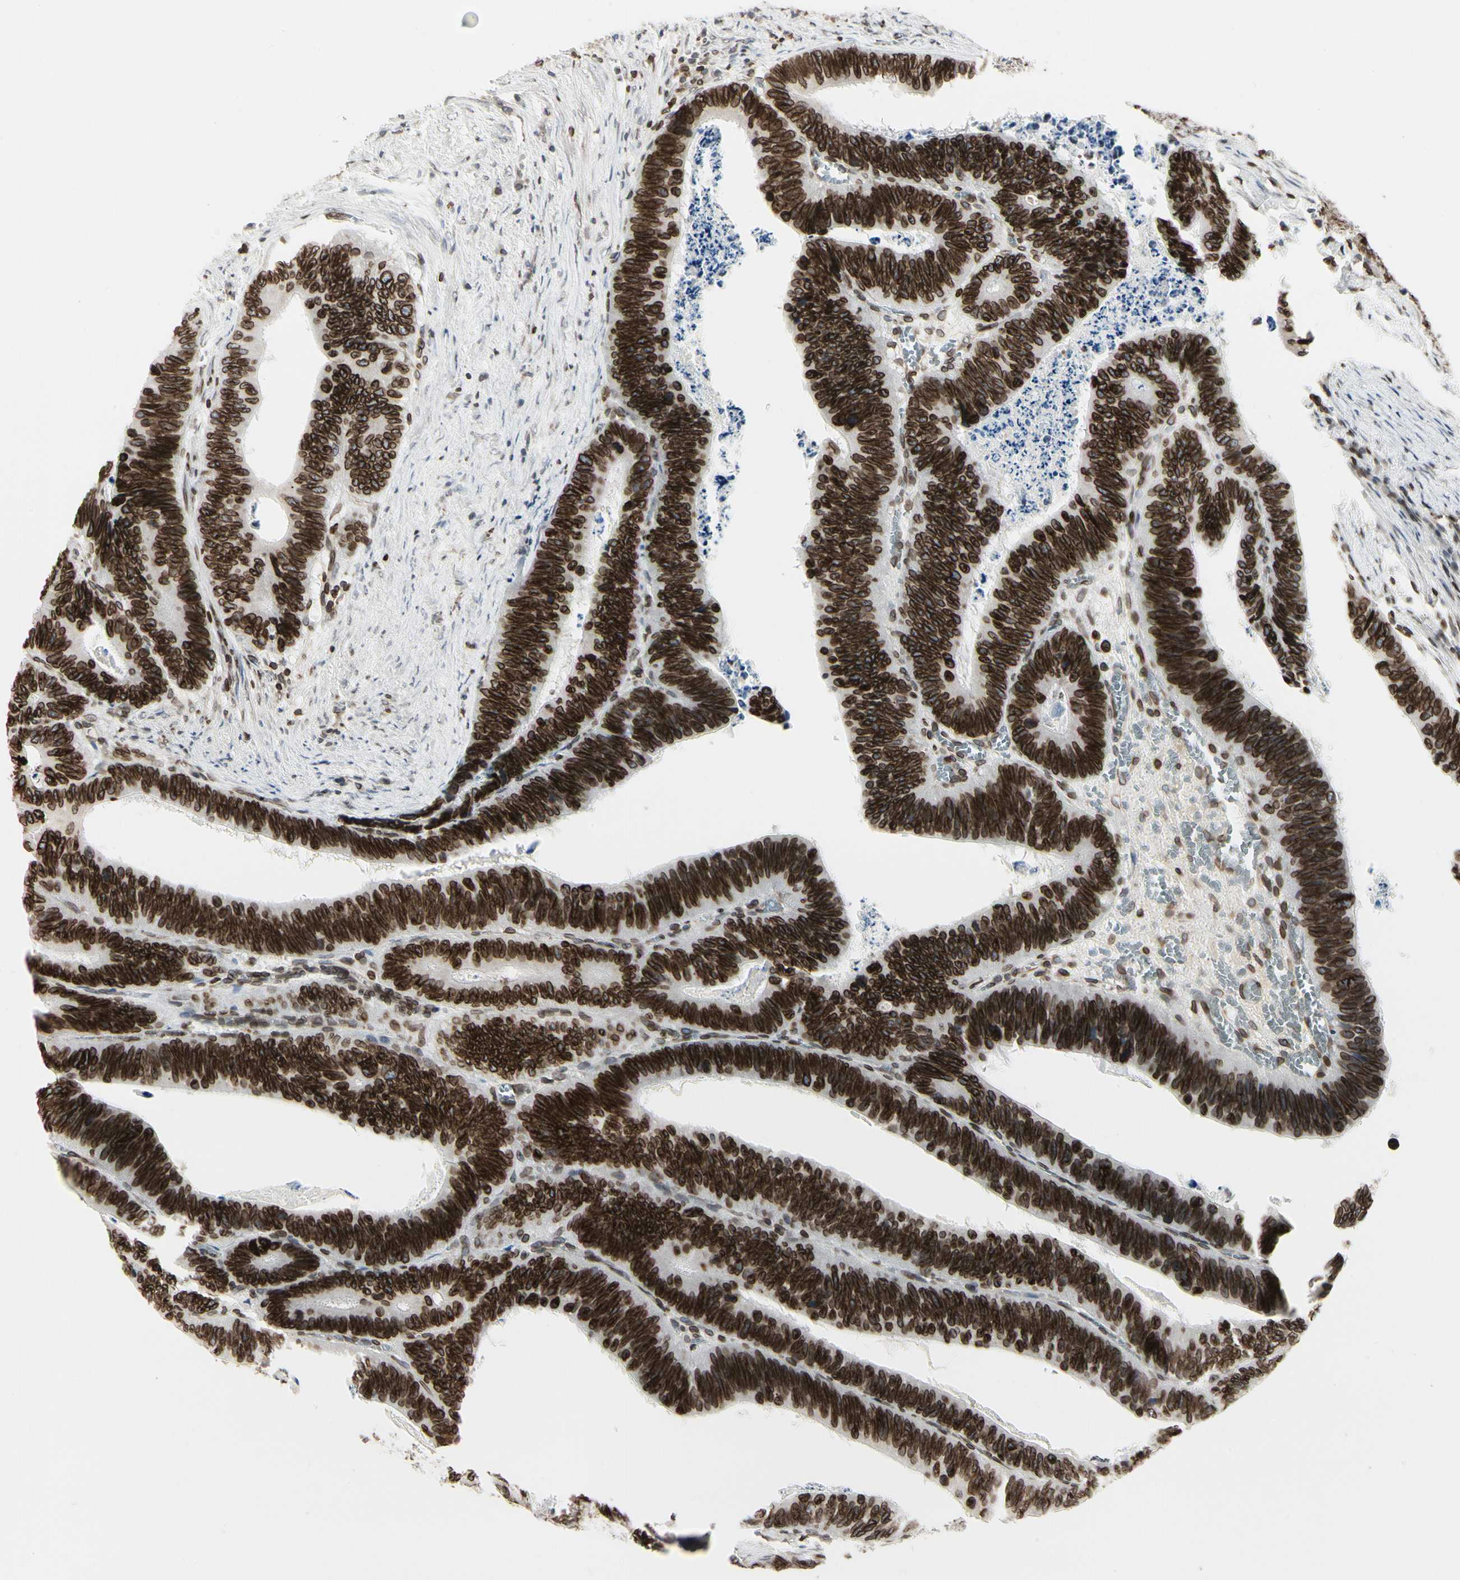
{"staining": {"intensity": "strong", "quantity": ">75%", "location": "cytoplasmic/membranous,nuclear"}, "tissue": "colorectal cancer", "cell_type": "Tumor cells", "image_type": "cancer", "snomed": [{"axis": "morphology", "description": "Adenocarcinoma, NOS"}, {"axis": "topography", "description": "Colon"}], "caption": "An immunohistochemistry (IHC) micrograph of neoplastic tissue is shown. Protein staining in brown highlights strong cytoplasmic/membranous and nuclear positivity in colorectal cancer (adenocarcinoma) within tumor cells. Nuclei are stained in blue.", "gene": "TMPO", "patient": {"sex": "male", "age": 72}}